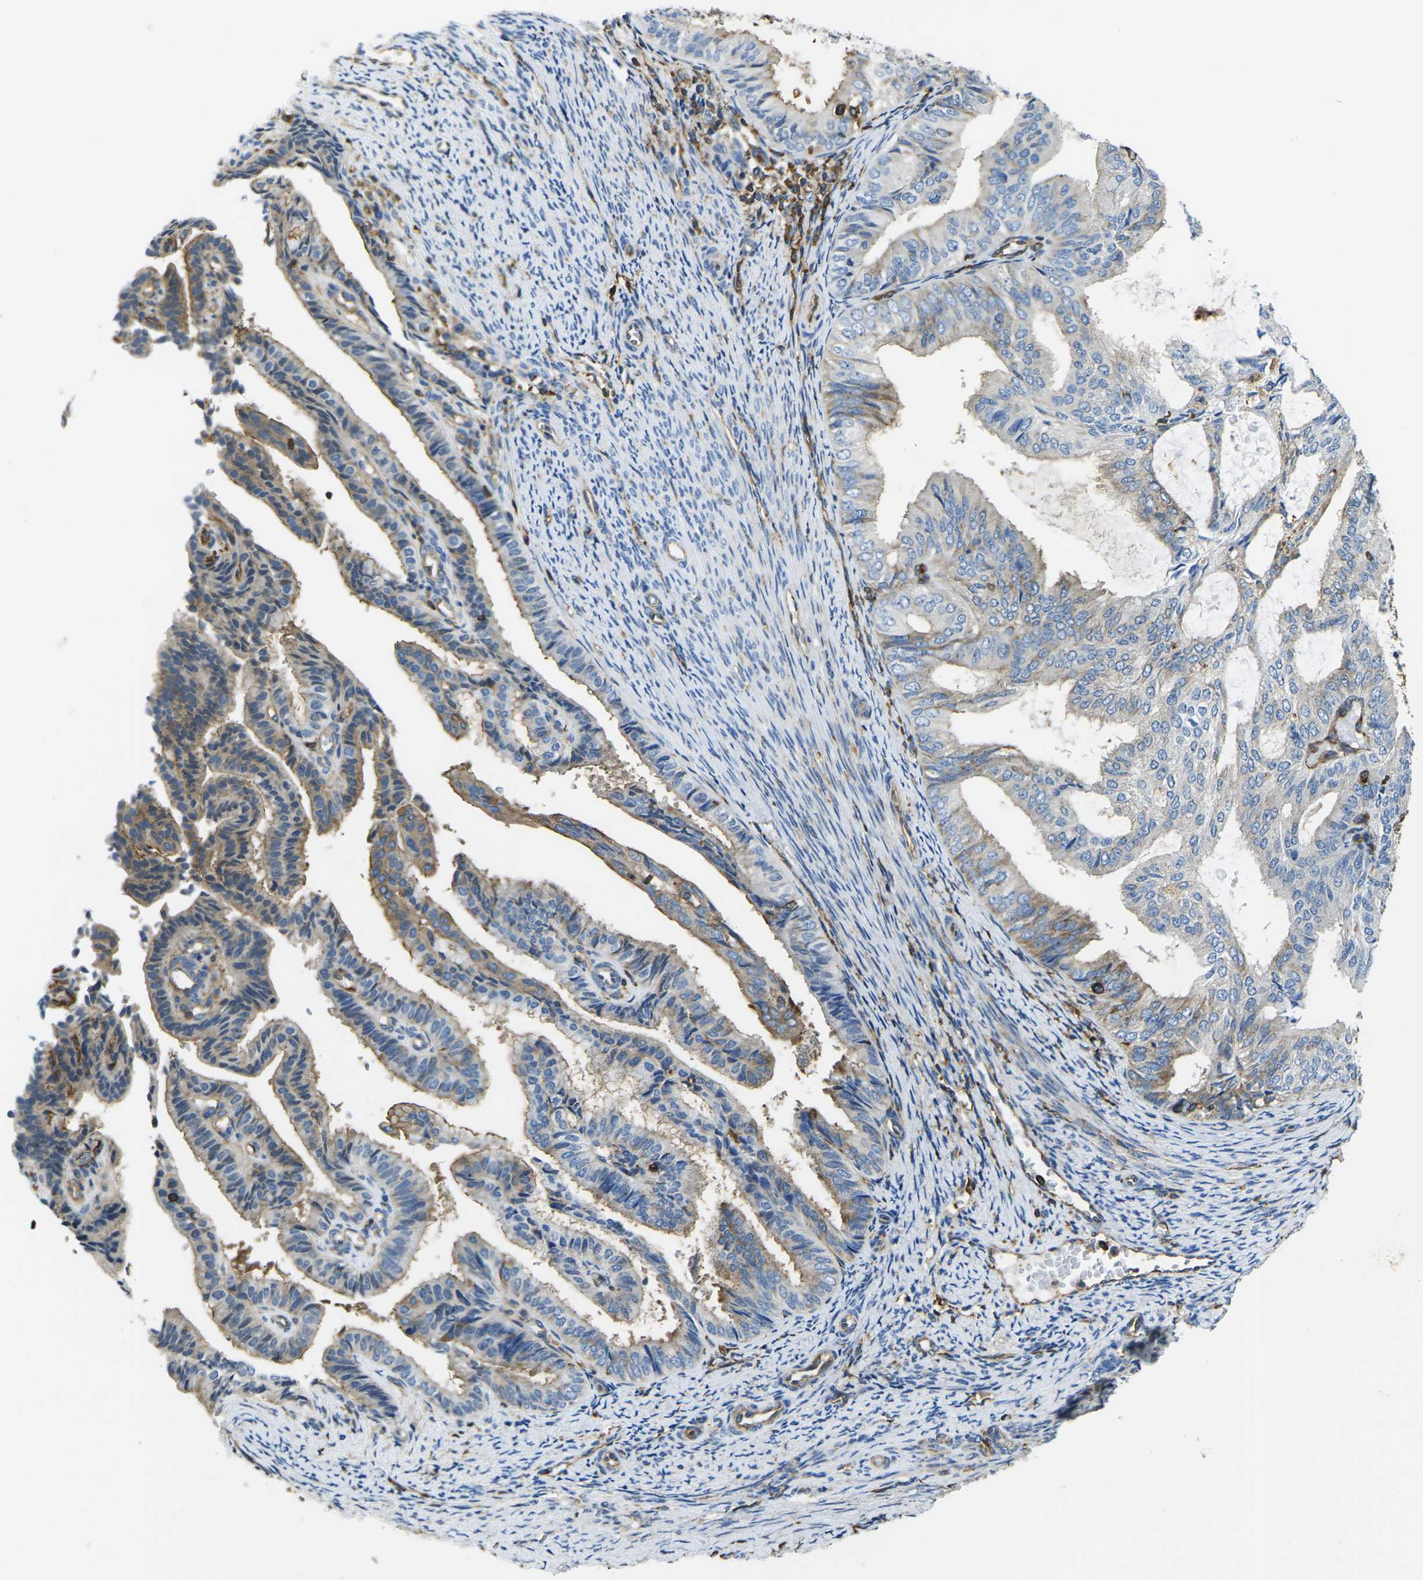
{"staining": {"intensity": "moderate", "quantity": "25%-75%", "location": "cytoplasmic/membranous"}, "tissue": "endometrial cancer", "cell_type": "Tumor cells", "image_type": "cancer", "snomed": [{"axis": "morphology", "description": "Adenocarcinoma, NOS"}, {"axis": "topography", "description": "Endometrium"}], "caption": "Endometrial adenocarcinoma was stained to show a protein in brown. There is medium levels of moderate cytoplasmic/membranous staining in approximately 25%-75% of tumor cells.", "gene": "FAM110D", "patient": {"sex": "female", "age": 58}}